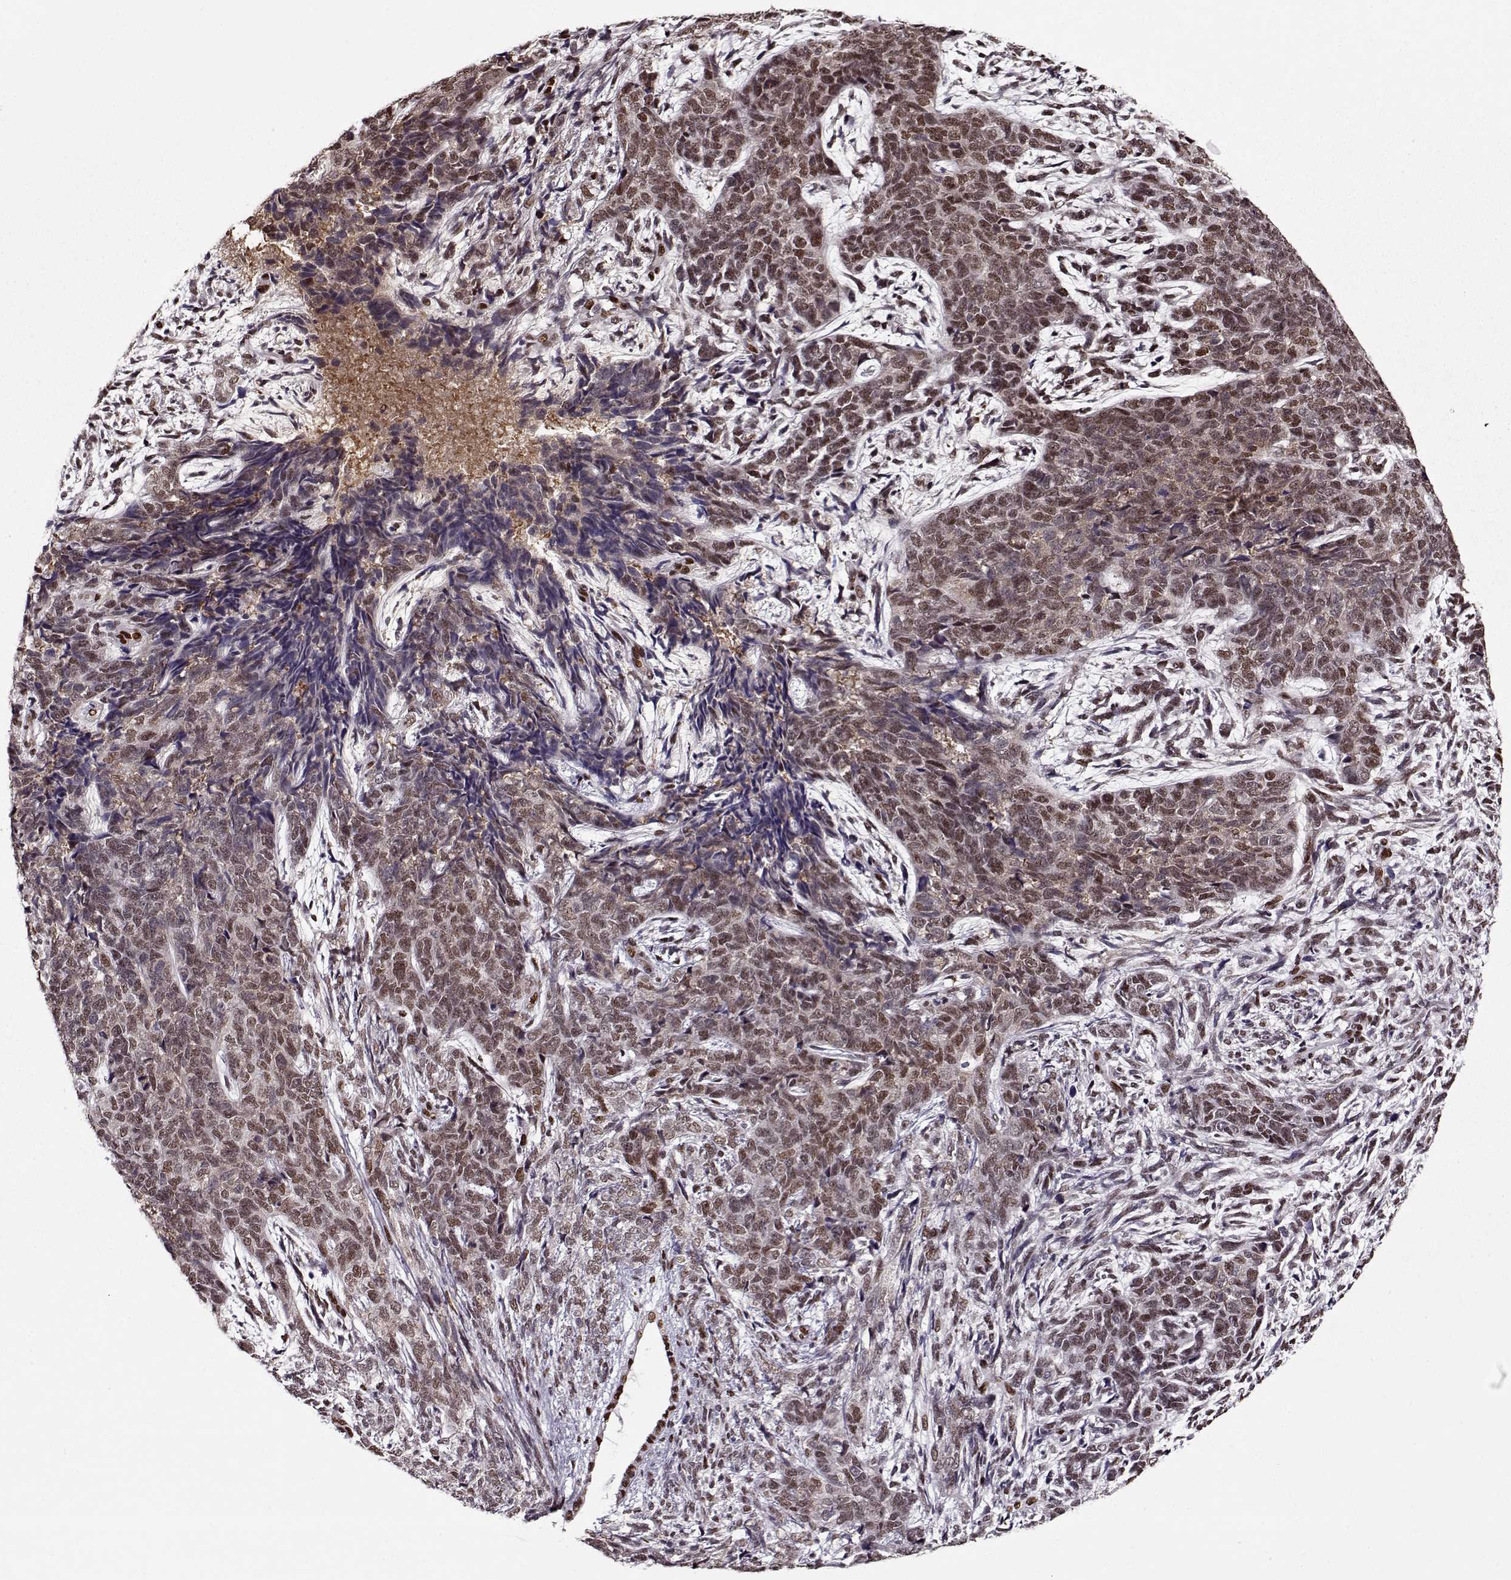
{"staining": {"intensity": "weak", "quantity": ">75%", "location": "nuclear"}, "tissue": "cervical cancer", "cell_type": "Tumor cells", "image_type": "cancer", "snomed": [{"axis": "morphology", "description": "Squamous cell carcinoma, NOS"}, {"axis": "topography", "description": "Cervix"}], "caption": "Weak nuclear protein expression is appreciated in about >75% of tumor cells in squamous cell carcinoma (cervical).", "gene": "PRMT8", "patient": {"sex": "female", "age": 63}}